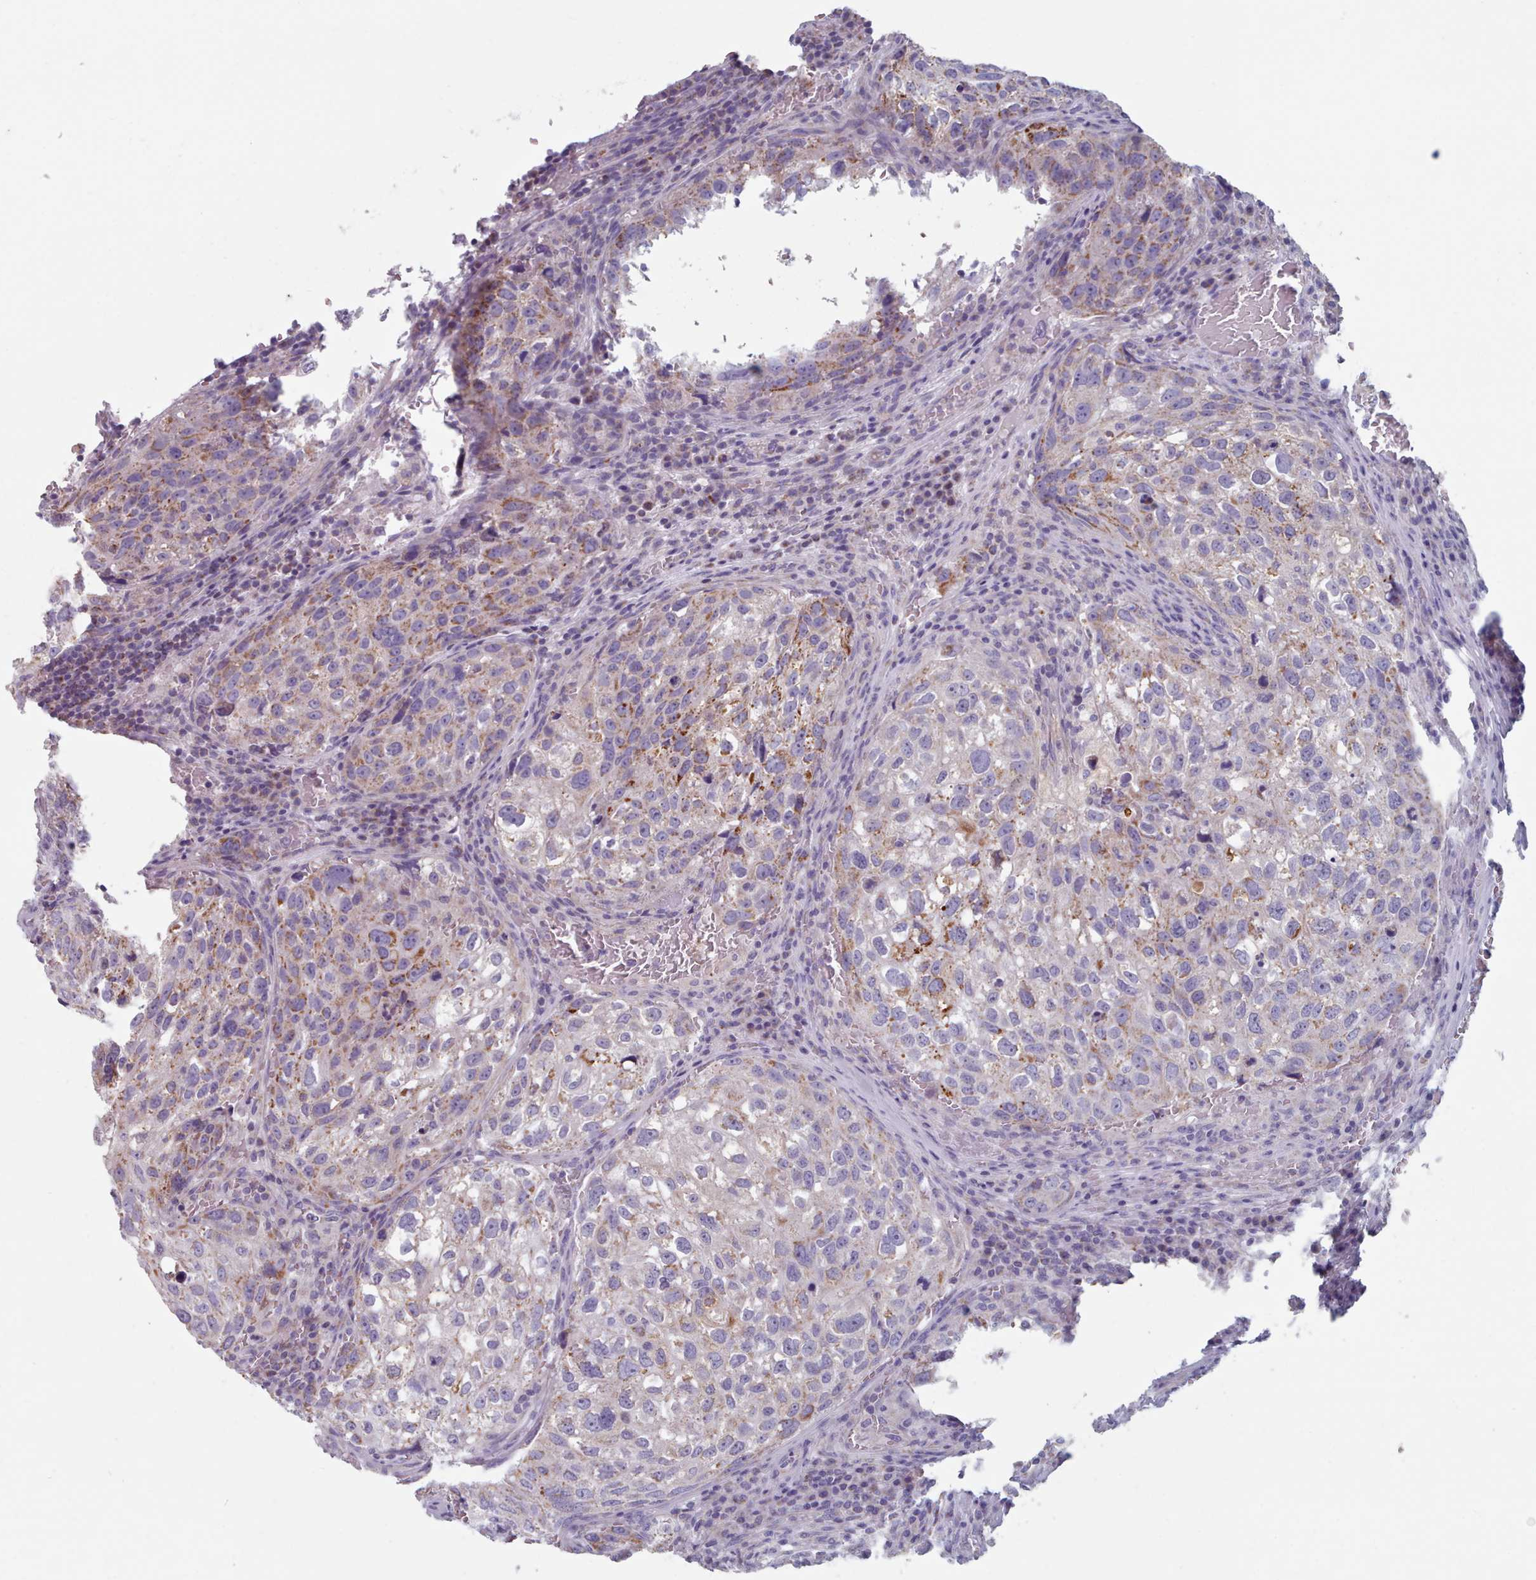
{"staining": {"intensity": "moderate", "quantity": "<25%", "location": "cytoplasmic/membranous"}, "tissue": "urothelial cancer", "cell_type": "Tumor cells", "image_type": "cancer", "snomed": [{"axis": "morphology", "description": "Urothelial carcinoma, High grade"}, {"axis": "topography", "description": "Lymph node"}, {"axis": "topography", "description": "Urinary bladder"}], "caption": "The immunohistochemical stain highlights moderate cytoplasmic/membranous expression in tumor cells of high-grade urothelial carcinoma tissue. (brown staining indicates protein expression, while blue staining denotes nuclei).", "gene": "HAO1", "patient": {"sex": "male", "age": 51}}